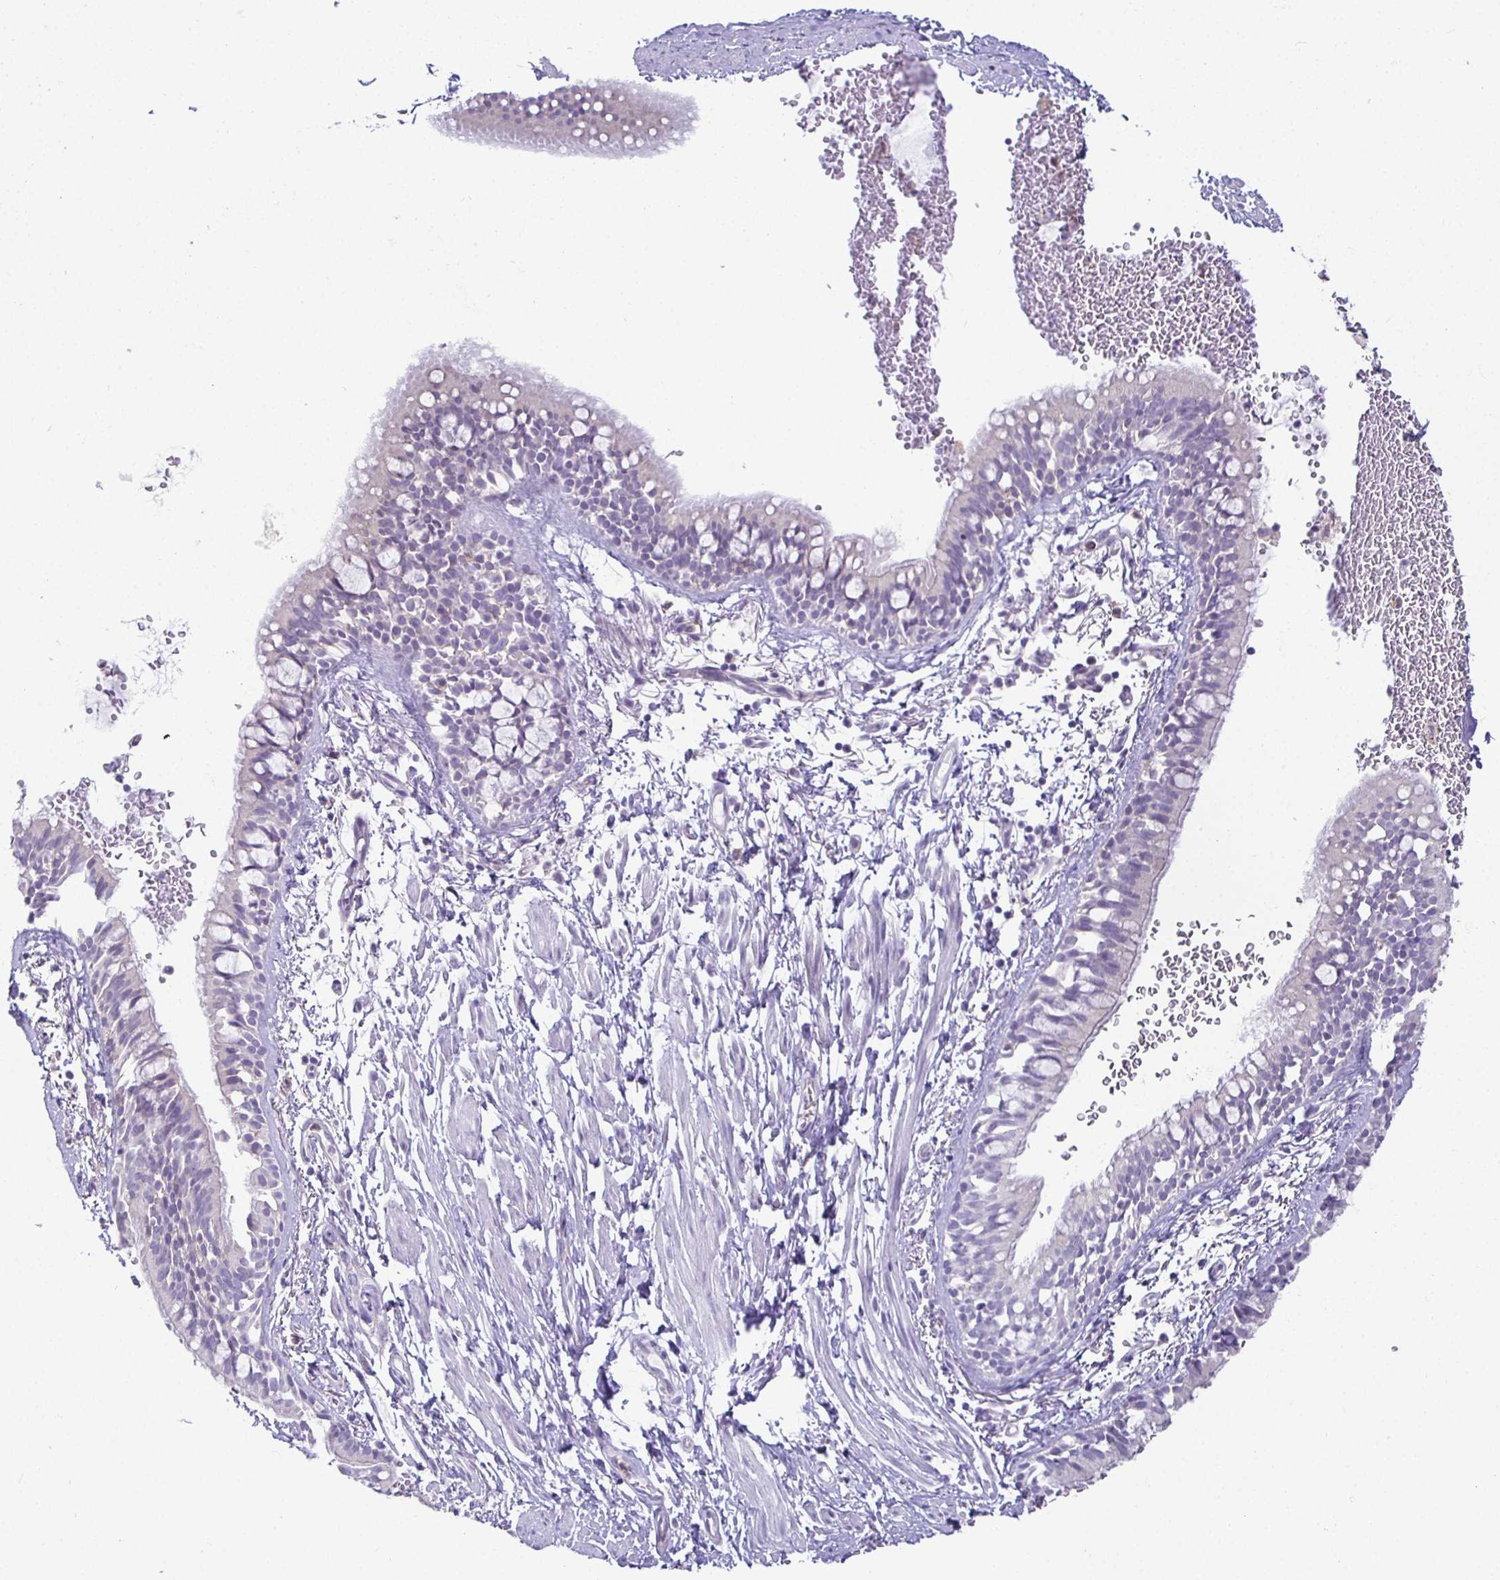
{"staining": {"intensity": "negative", "quantity": "none", "location": "none"}, "tissue": "bronchus", "cell_type": "Respiratory epithelial cells", "image_type": "normal", "snomed": [{"axis": "morphology", "description": "Normal tissue, NOS"}, {"axis": "topography", "description": "Lymph node"}, {"axis": "topography", "description": "Cartilage tissue"}, {"axis": "topography", "description": "Bronchus"}], "caption": "Immunohistochemistry (IHC) micrograph of normal bronchus stained for a protein (brown), which shows no positivity in respiratory epithelial cells. The staining is performed using DAB (3,3'-diaminobenzidine) brown chromogen with nuclei counter-stained in using hematoxylin.", "gene": "SIRPA", "patient": {"sex": "female", "age": 70}}